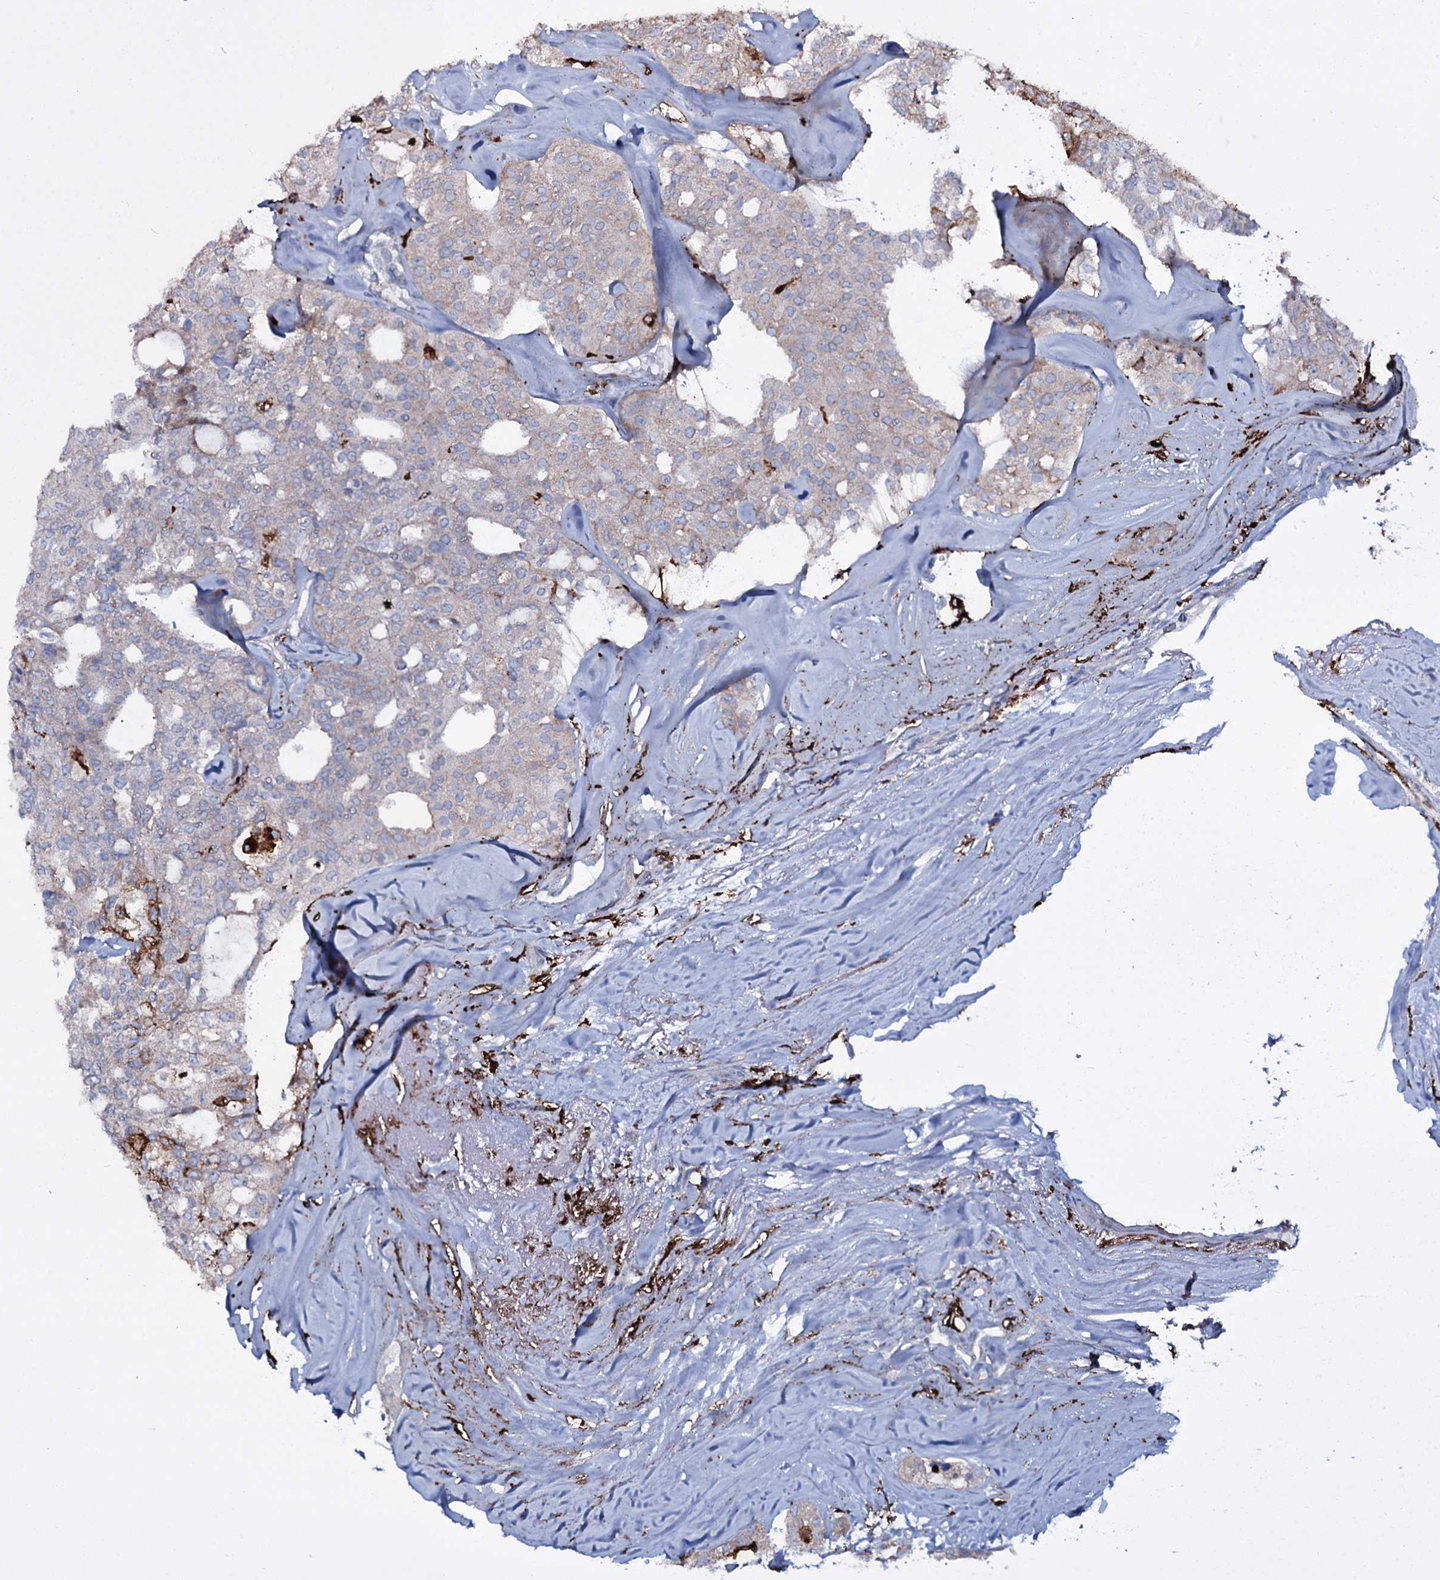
{"staining": {"intensity": "weak", "quantity": "25%-75%", "location": "cytoplasmic/membranous"}, "tissue": "thyroid cancer", "cell_type": "Tumor cells", "image_type": "cancer", "snomed": [{"axis": "morphology", "description": "Follicular adenoma carcinoma, NOS"}, {"axis": "topography", "description": "Thyroid gland"}], "caption": "Immunohistochemistry (IHC) of human thyroid cancer demonstrates low levels of weak cytoplasmic/membranous staining in approximately 25%-75% of tumor cells.", "gene": "OSBPL2", "patient": {"sex": "male", "age": 75}}